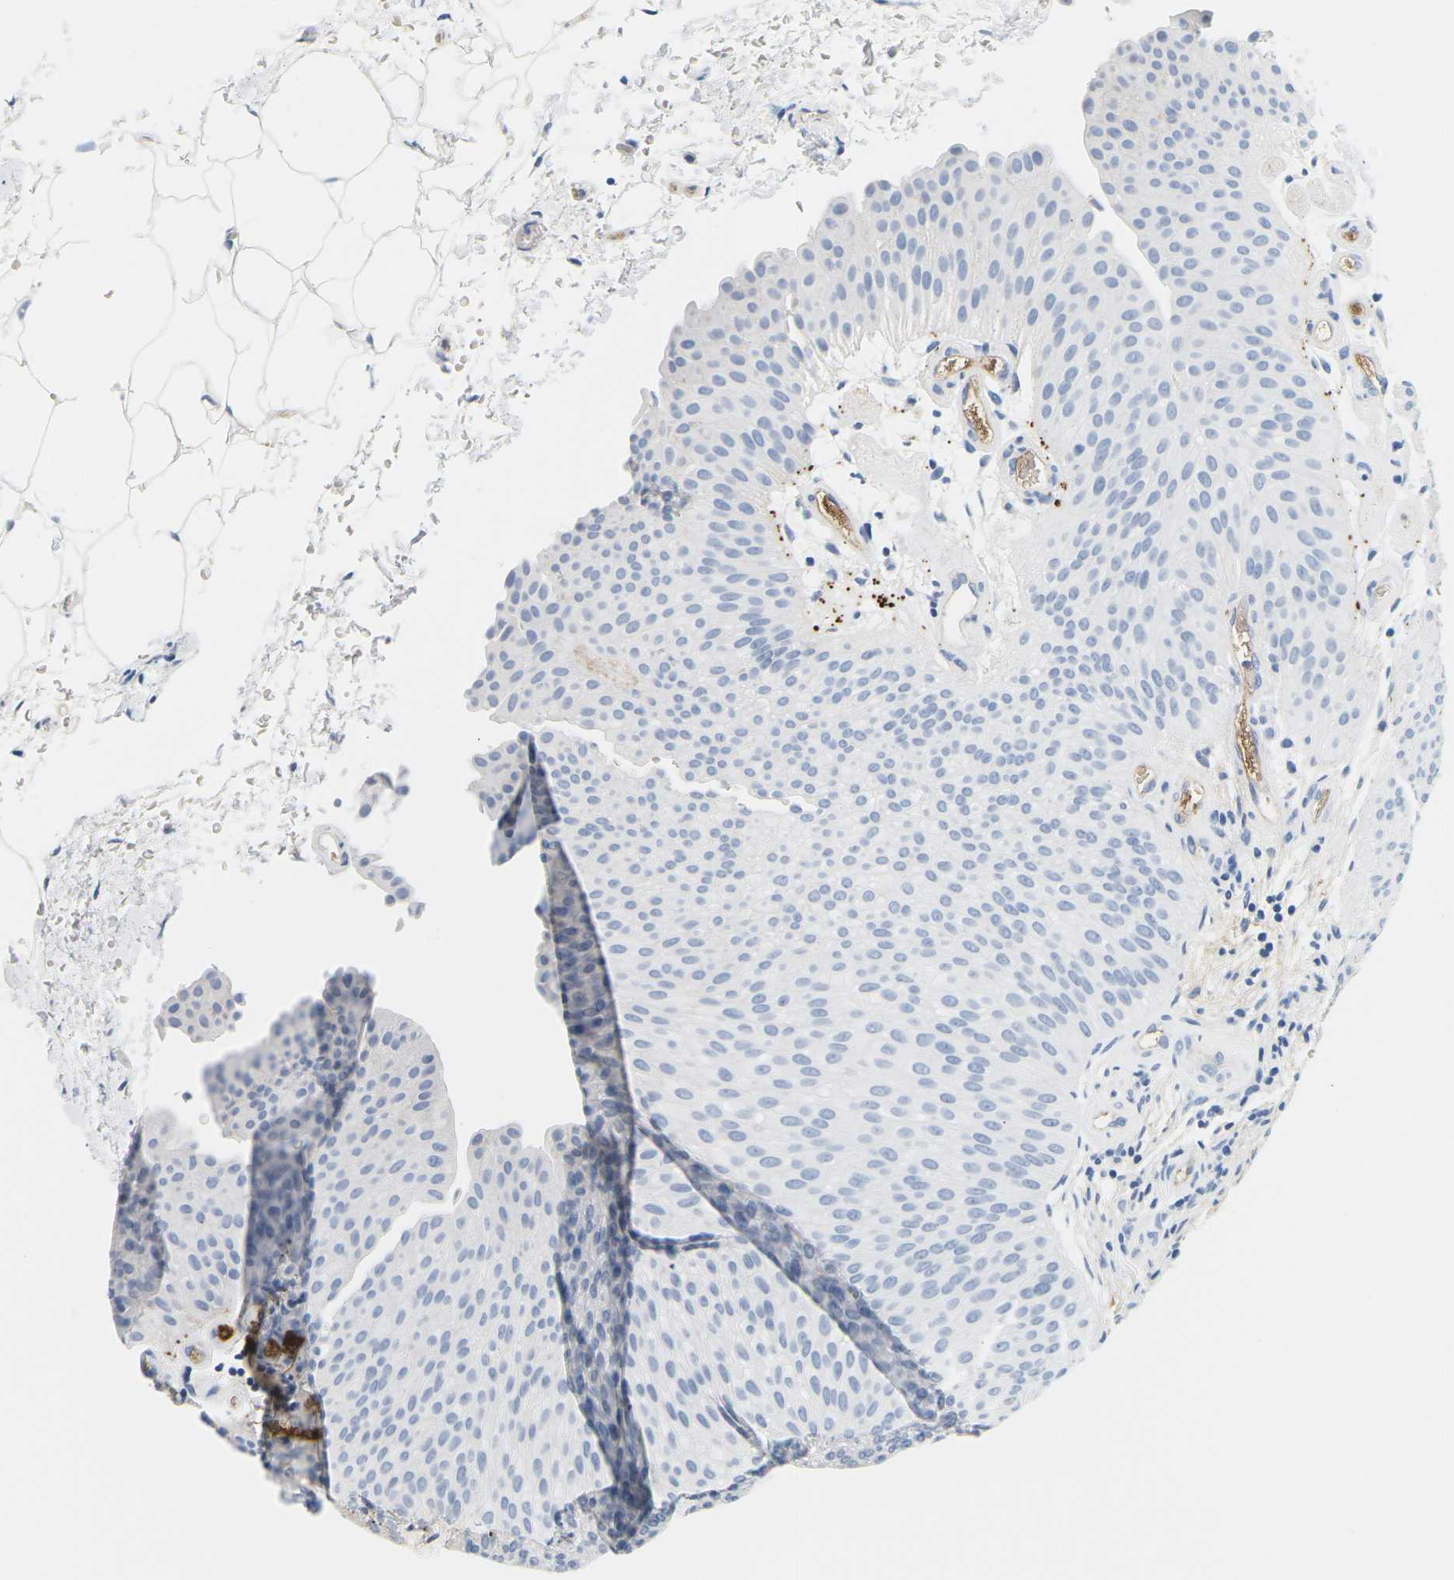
{"staining": {"intensity": "negative", "quantity": "none", "location": "none"}, "tissue": "urothelial cancer", "cell_type": "Tumor cells", "image_type": "cancer", "snomed": [{"axis": "morphology", "description": "Urothelial carcinoma, Low grade"}, {"axis": "topography", "description": "Urinary bladder"}], "caption": "Low-grade urothelial carcinoma was stained to show a protein in brown. There is no significant positivity in tumor cells.", "gene": "APOB", "patient": {"sex": "female", "age": 60}}